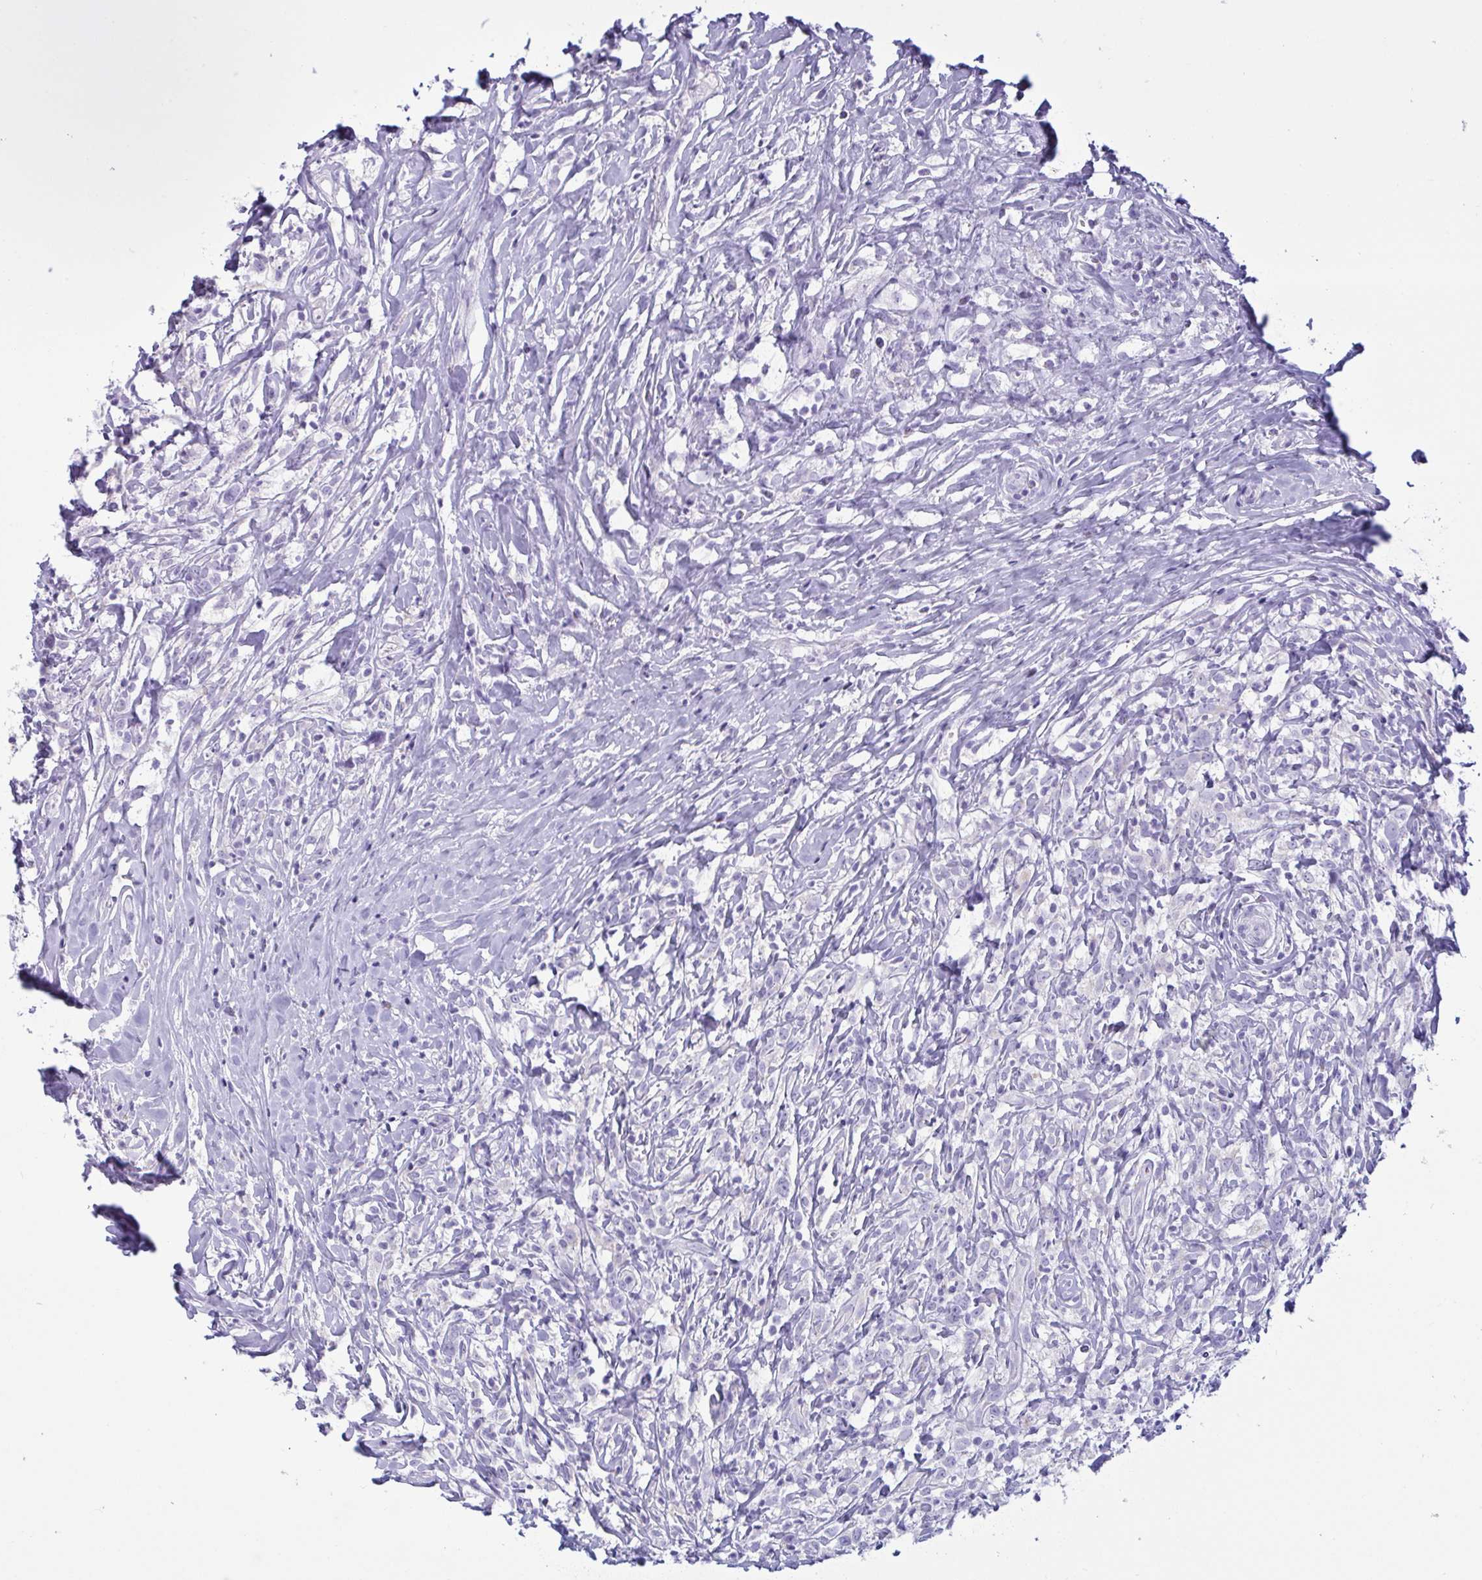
{"staining": {"intensity": "negative", "quantity": "none", "location": "none"}, "tissue": "lymphoma", "cell_type": "Tumor cells", "image_type": "cancer", "snomed": [{"axis": "morphology", "description": "Hodgkin's disease, NOS"}, {"axis": "topography", "description": "No Tissue"}], "caption": "This micrograph is of lymphoma stained with IHC to label a protein in brown with the nuclei are counter-stained blue. There is no expression in tumor cells.", "gene": "BBS1", "patient": {"sex": "female", "age": 21}}